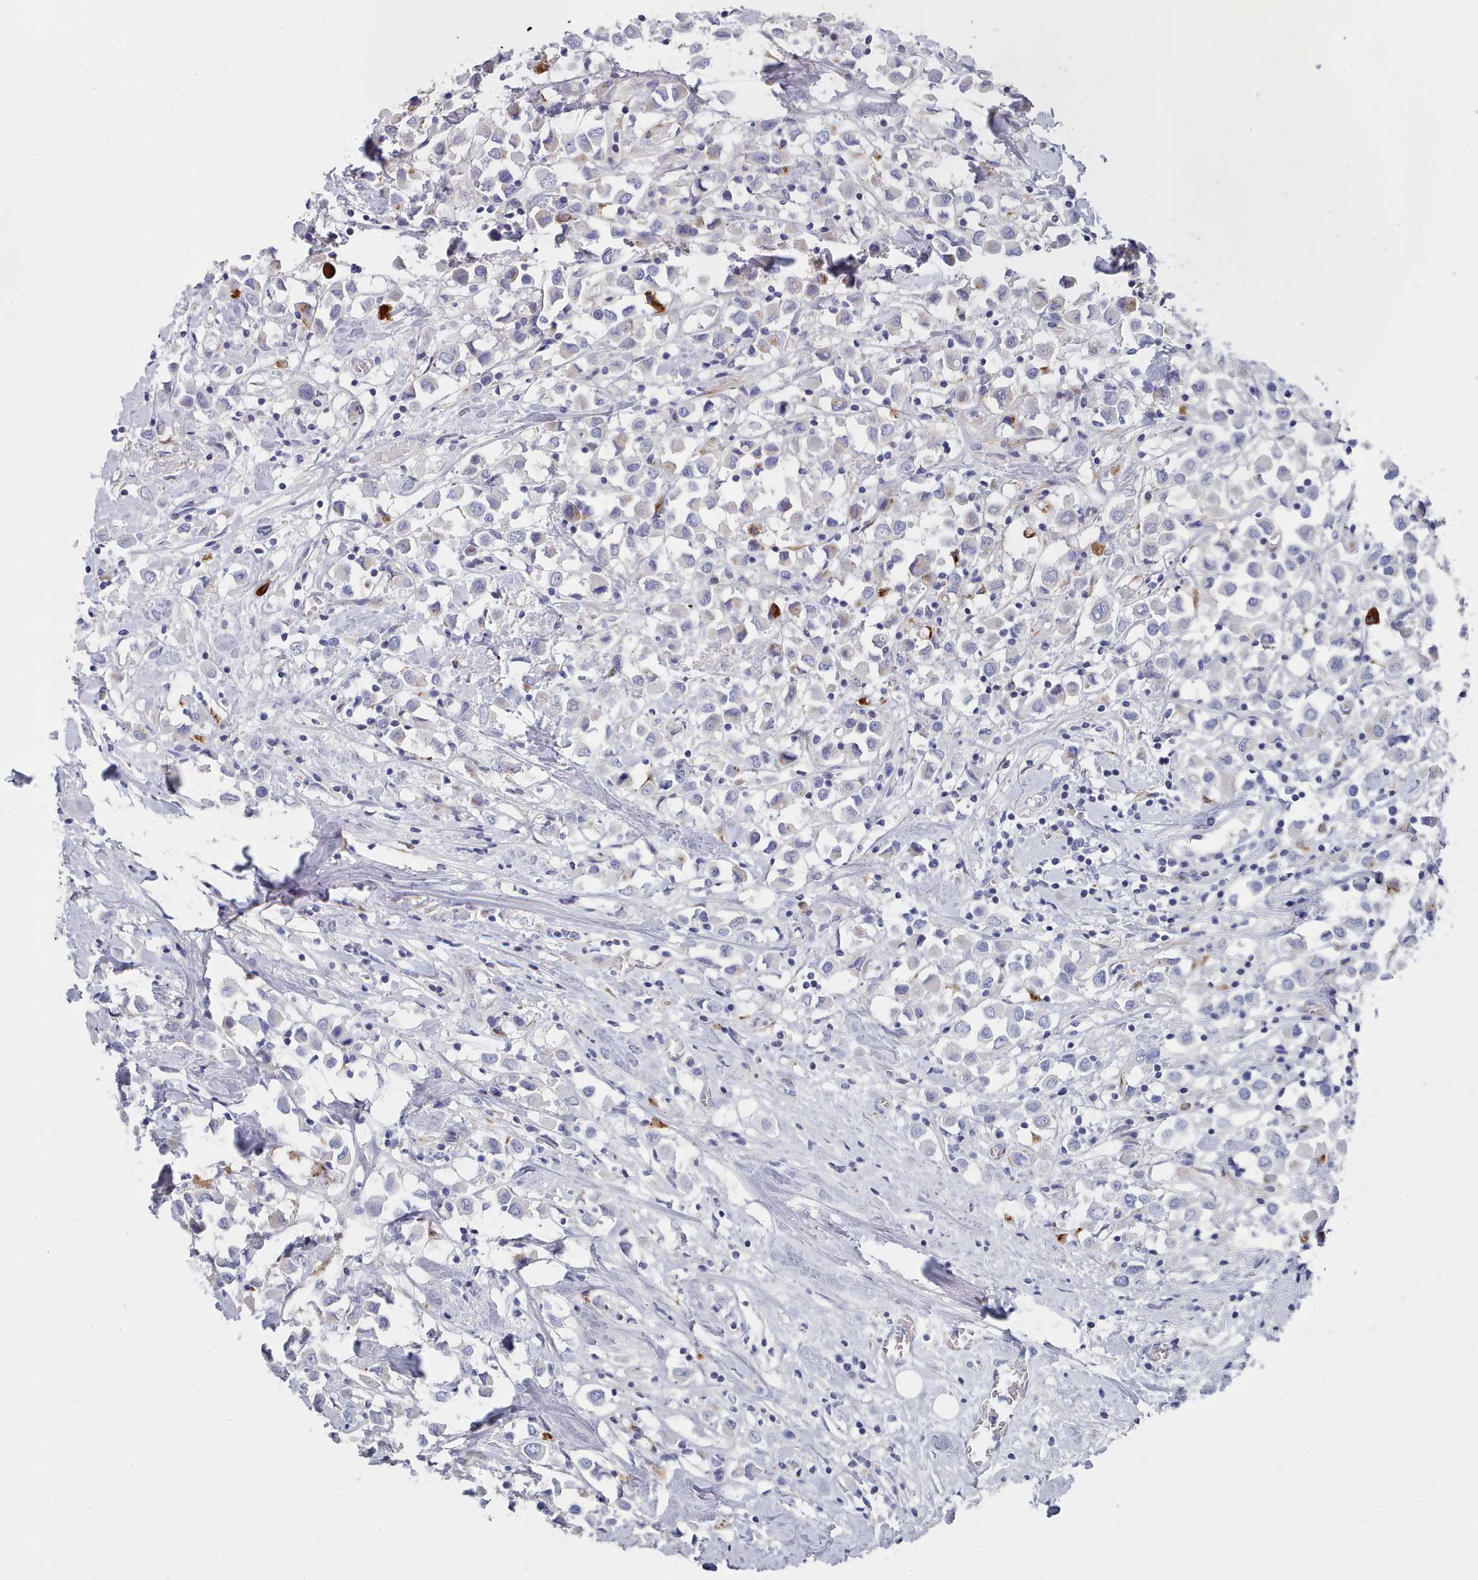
{"staining": {"intensity": "strong", "quantity": "<25%", "location": "cytoplasmic/membranous"}, "tissue": "breast cancer", "cell_type": "Tumor cells", "image_type": "cancer", "snomed": [{"axis": "morphology", "description": "Duct carcinoma"}, {"axis": "topography", "description": "Breast"}], "caption": "Protein expression analysis of breast cancer (infiltrating ductal carcinoma) exhibits strong cytoplasmic/membranous expression in approximately <25% of tumor cells.", "gene": "PDE4C", "patient": {"sex": "female", "age": 61}}